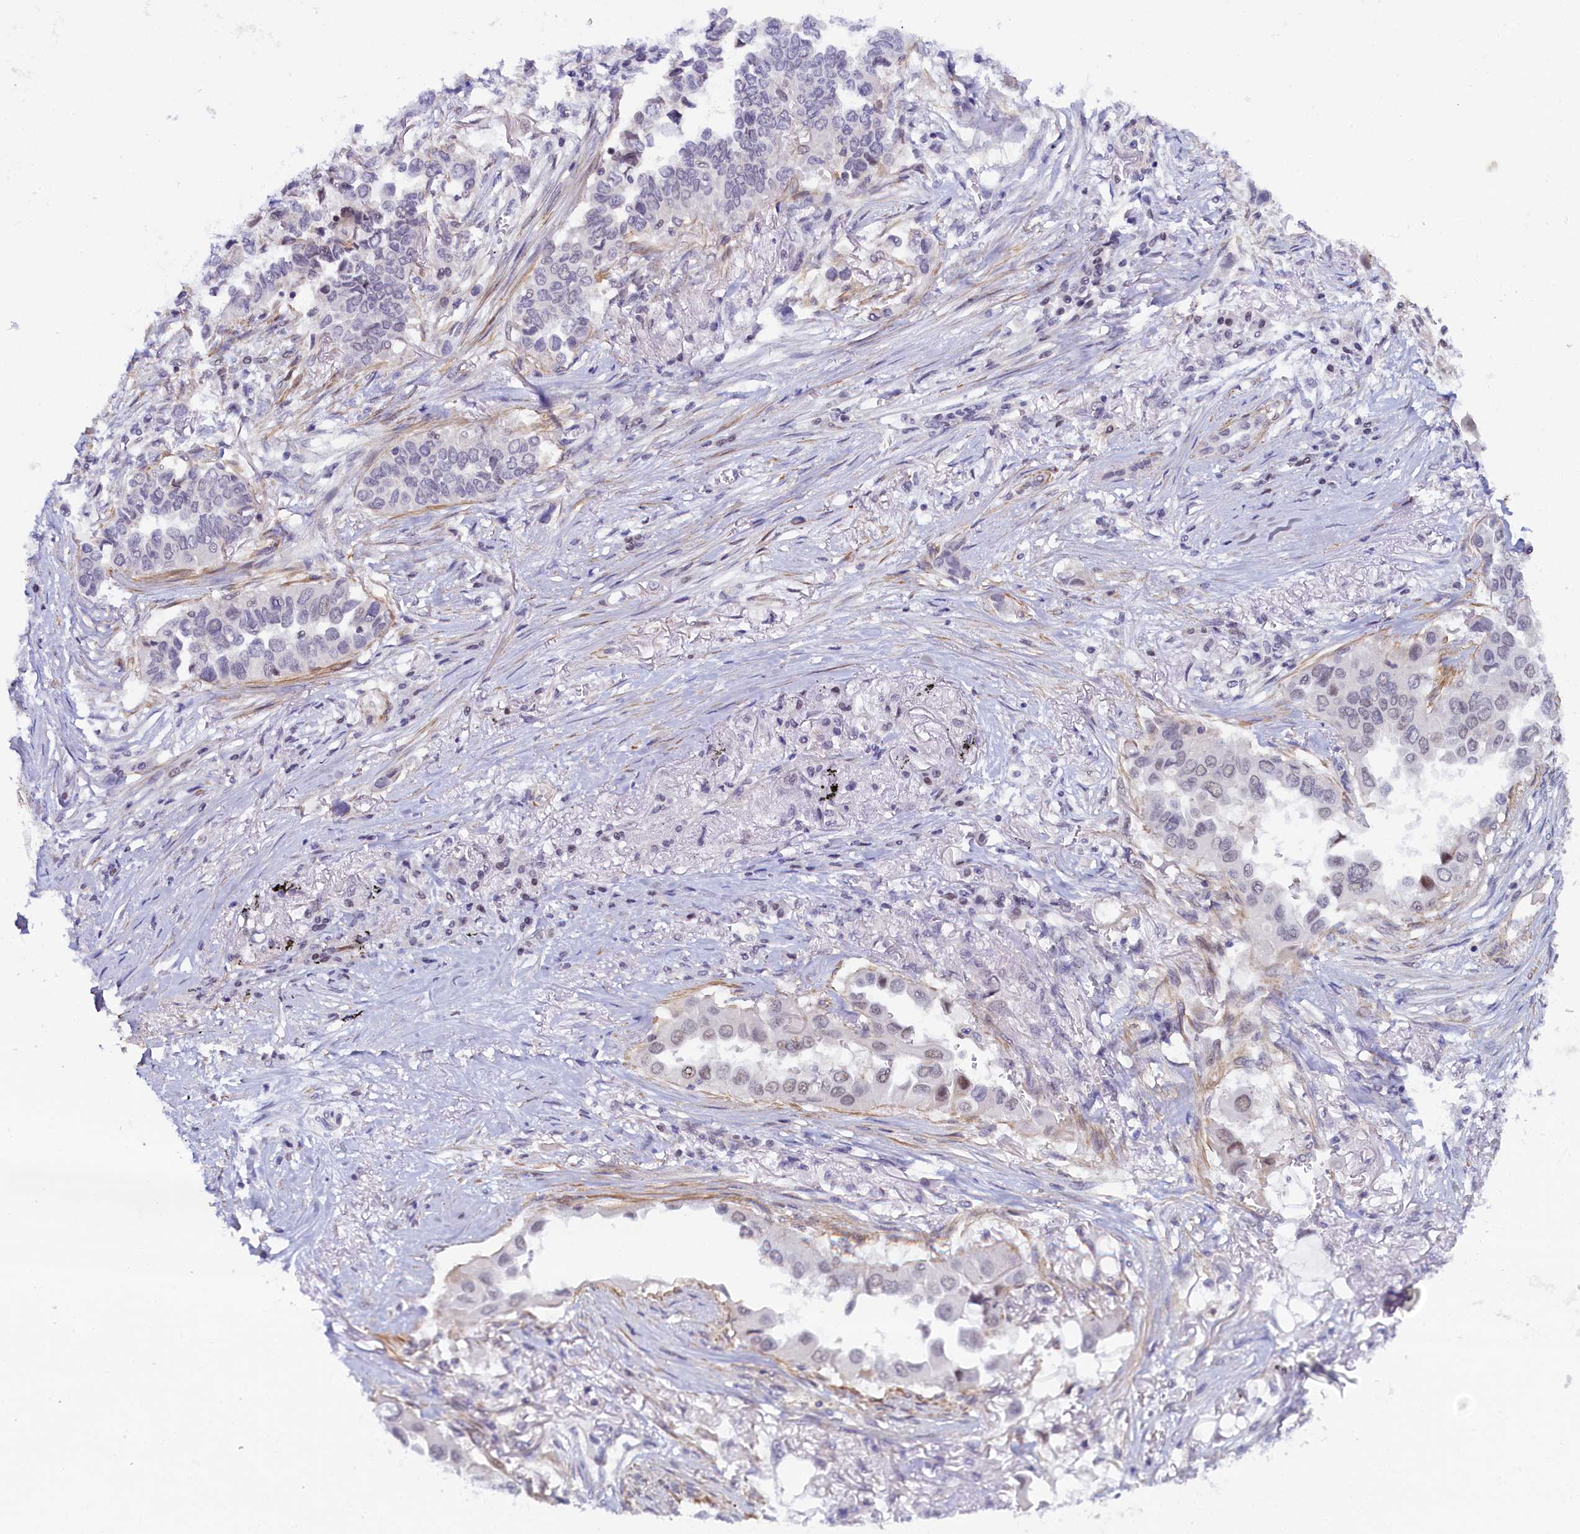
{"staining": {"intensity": "moderate", "quantity": "<25%", "location": "nuclear"}, "tissue": "lung cancer", "cell_type": "Tumor cells", "image_type": "cancer", "snomed": [{"axis": "morphology", "description": "Adenocarcinoma, NOS"}, {"axis": "topography", "description": "Lung"}], "caption": "Protein expression analysis of human adenocarcinoma (lung) reveals moderate nuclear positivity in about <25% of tumor cells.", "gene": "INTS14", "patient": {"sex": "female", "age": 76}}